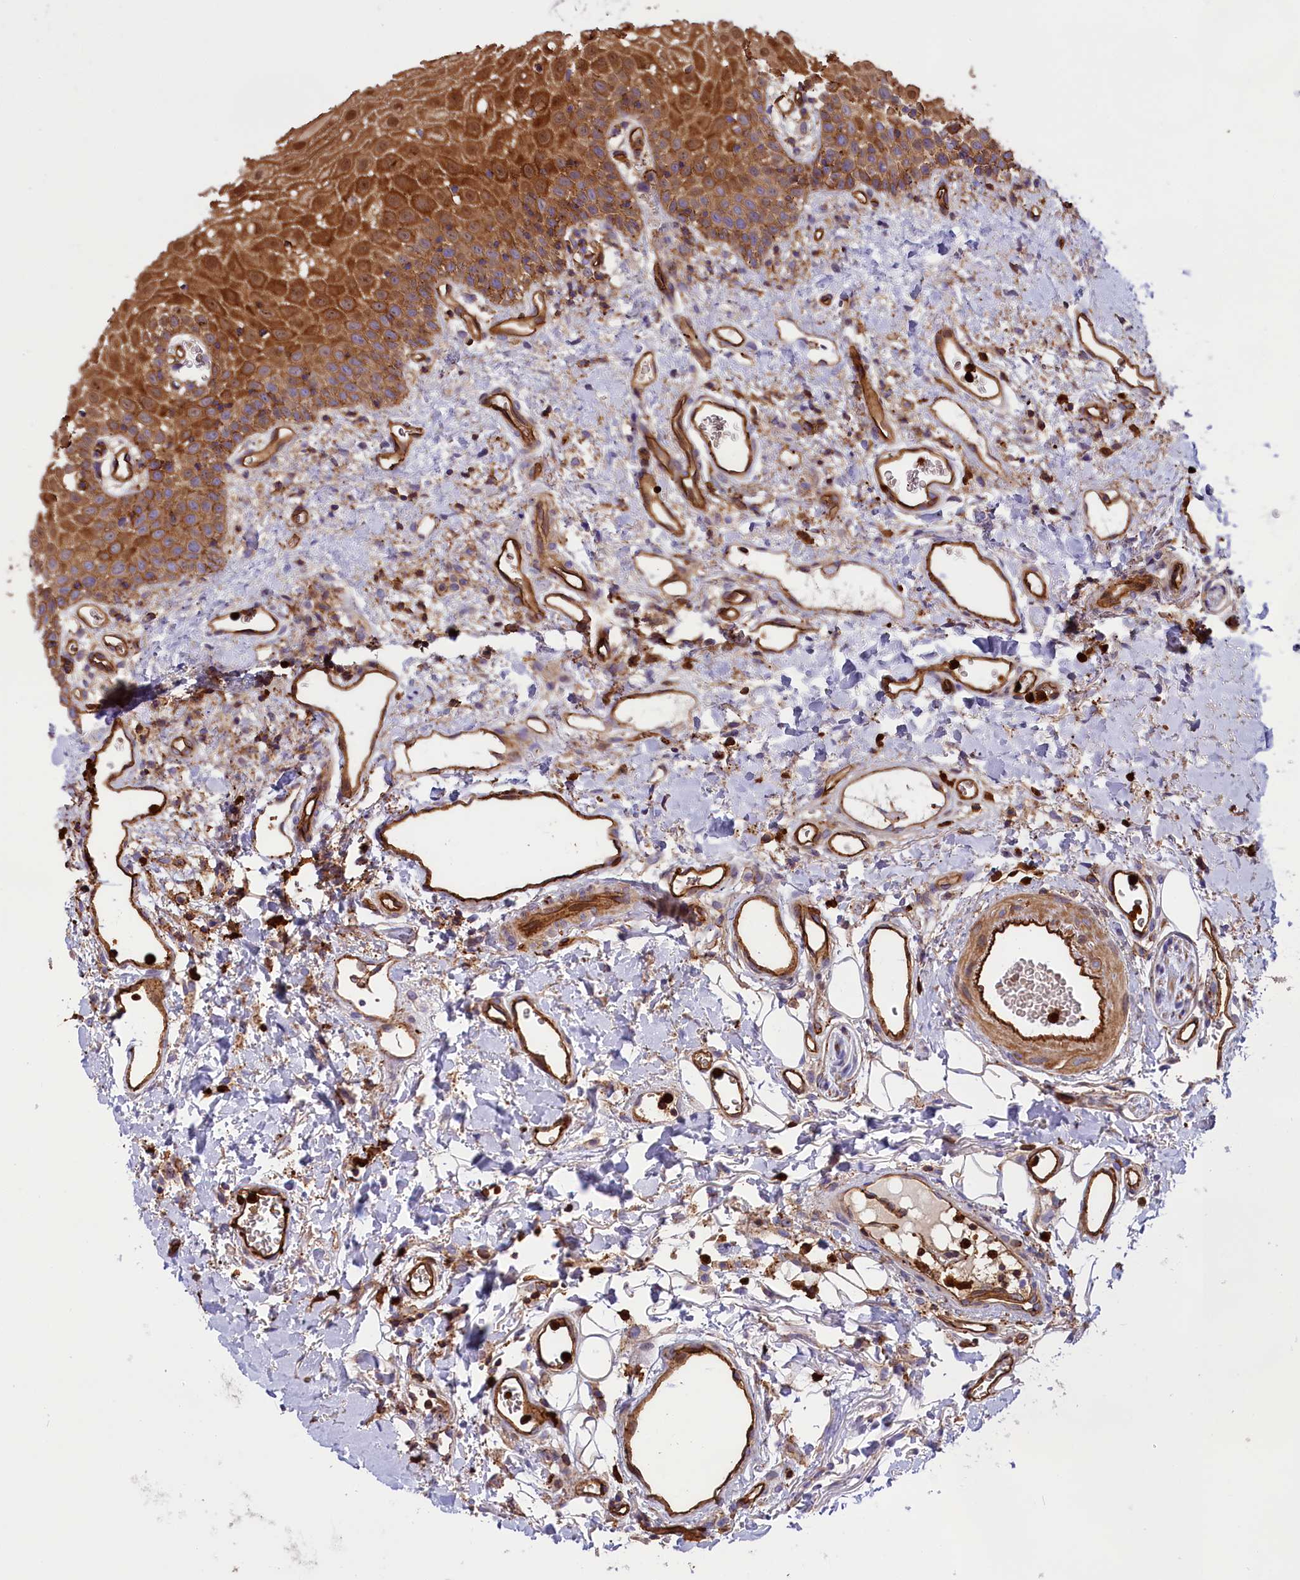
{"staining": {"intensity": "strong", "quantity": ">75%", "location": "cytoplasmic/membranous,nuclear"}, "tissue": "oral mucosa", "cell_type": "Squamous epithelial cells", "image_type": "normal", "snomed": [{"axis": "morphology", "description": "Normal tissue, NOS"}, {"axis": "topography", "description": "Oral tissue"}], "caption": "Brown immunohistochemical staining in benign human oral mucosa reveals strong cytoplasmic/membranous,nuclear positivity in about >75% of squamous epithelial cells. (DAB (3,3'-diaminobenzidine) IHC, brown staining for protein, blue staining for nuclei).", "gene": "CD99L2", "patient": {"sex": "female", "age": 70}}